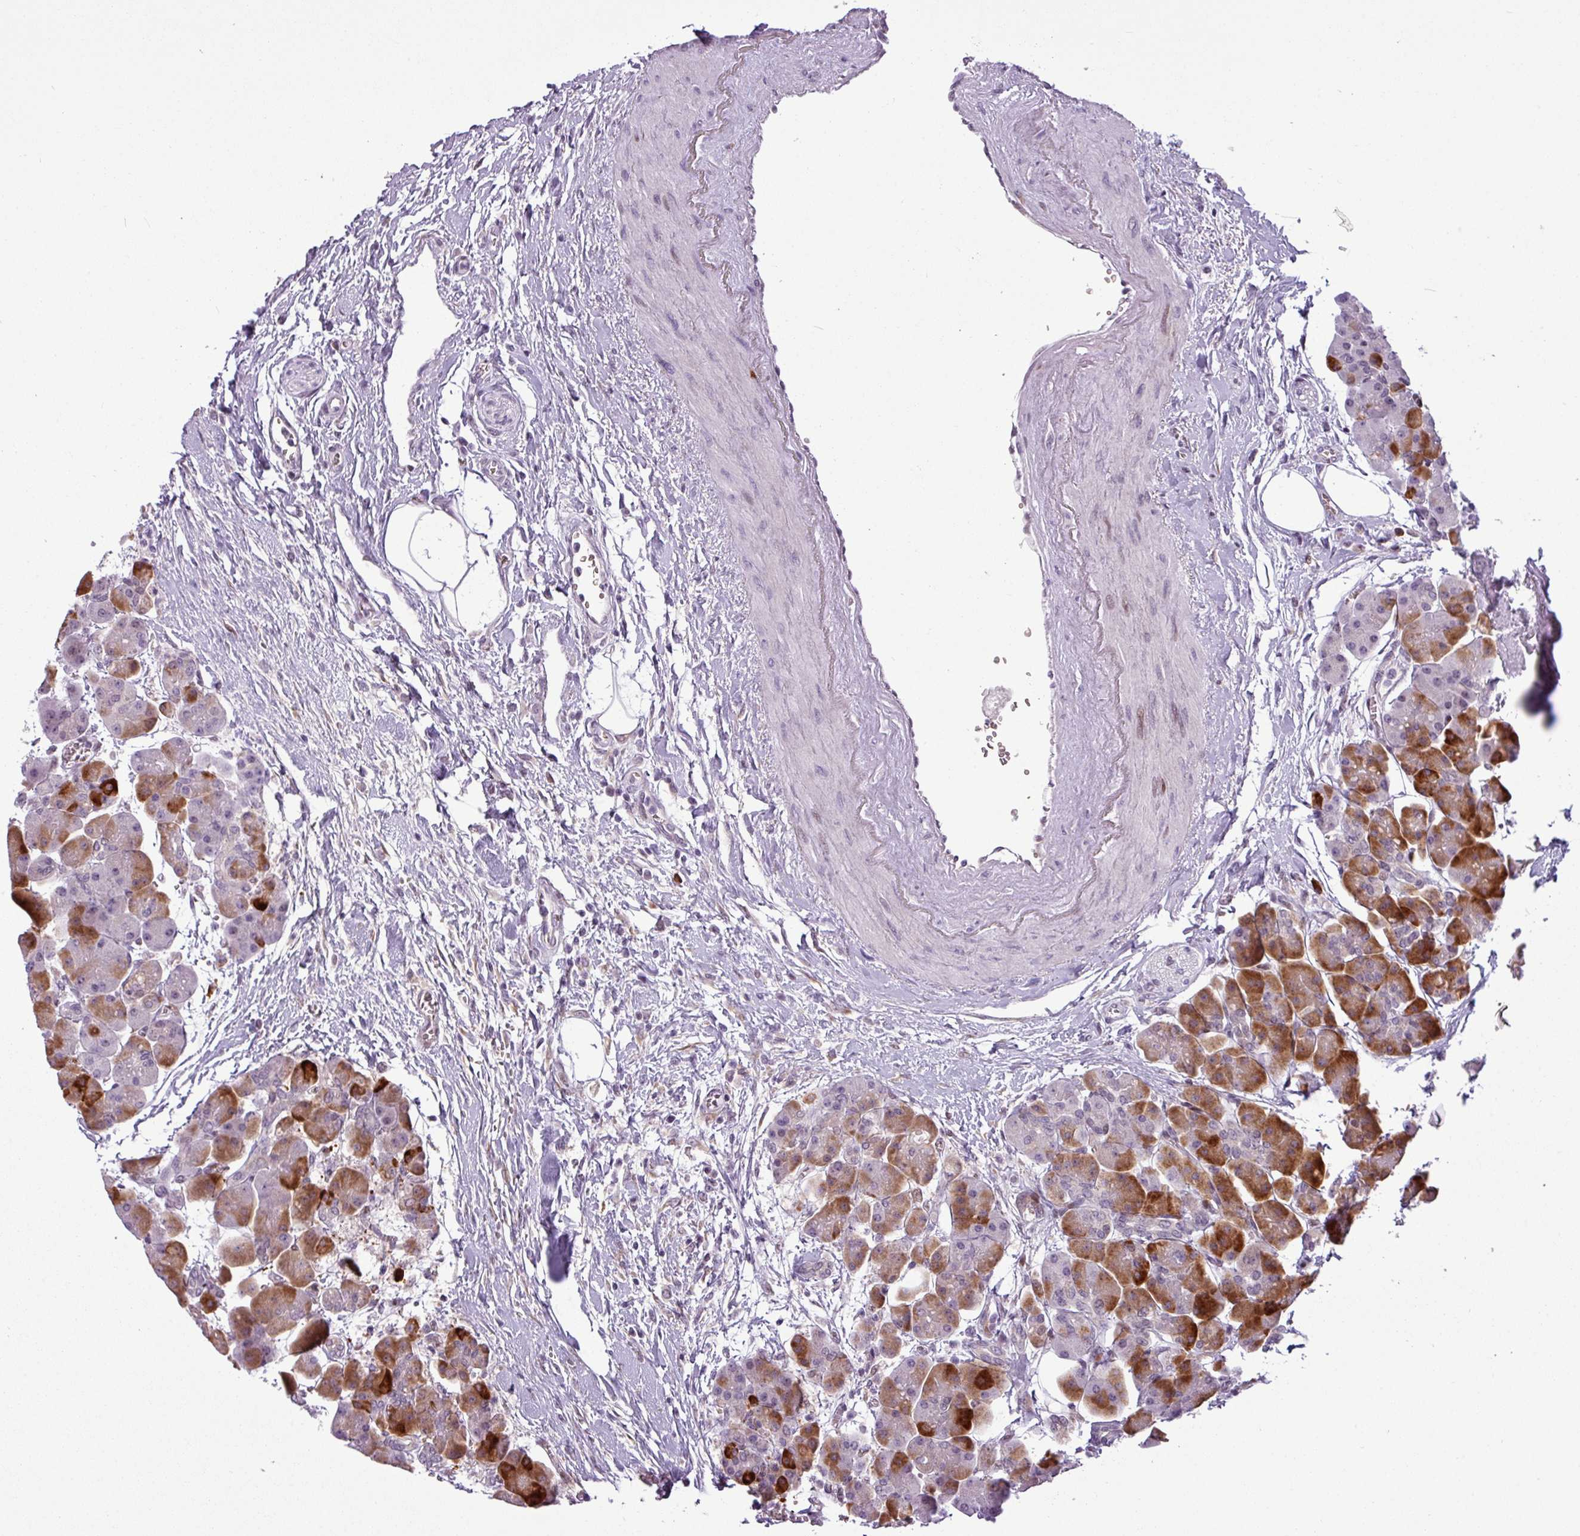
{"staining": {"intensity": "strong", "quantity": "25%-75%", "location": "cytoplasmic/membranous"}, "tissue": "pancreas", "cell_type": "Exocrine glandular cells", "image_type": "normal", "snomed": [{"axis": "morphology", "description": "Normal tissue, NOS"}, {"axis": "topography", "description": "Pancreas"}], "caption": "This histopathology image shows IHC staining of benign pancreas, with high strong cytoplasmic/membranous staining in about 25%-75% of exocrine glandular cells.", "gene": "SLC66A2", "patient": {"sex": "male", "age": 66}}